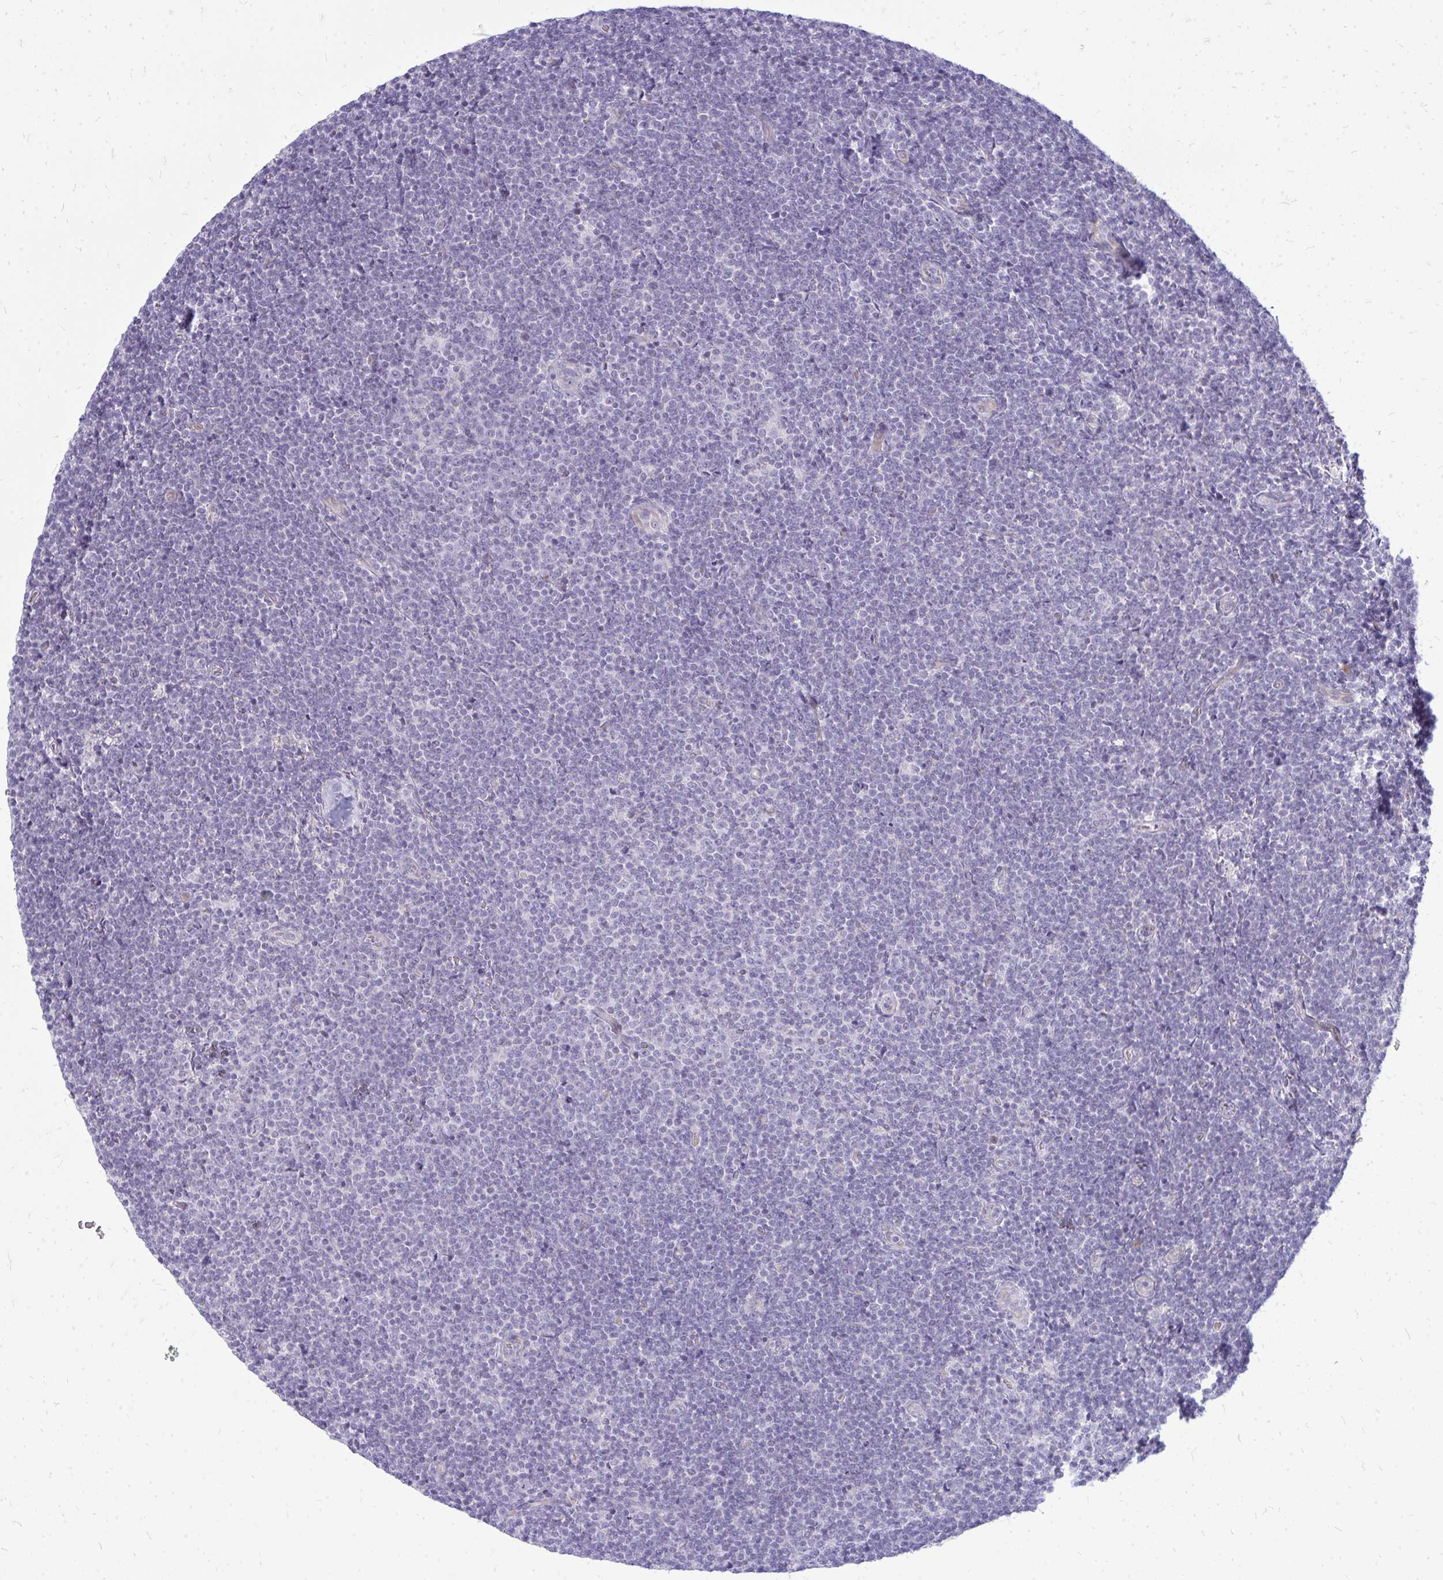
{"staining": {"intensity": "negative", "quantity": "none", "location": "none"}, "tissue": "lymphoma", "cell_type": "Tumor cells", "image_type": "cancer", "snomed": [{"axis": "morphology", "description": "Malignant lymphoma, non-Hodgkin's type, Low grade"}, {"axis": "topography", "description": "Lymph node"}], "caption": "A histopathology image of human lymphoma is negative for staining in tumor cells. (DAB (3,3'-diaminobenzidine) immunohistochemistry (IHC) visualized using brightfield microscopy, high magnification).", "gene": "TSPEAR", "patient": {"sex": "male", "age": 48}}